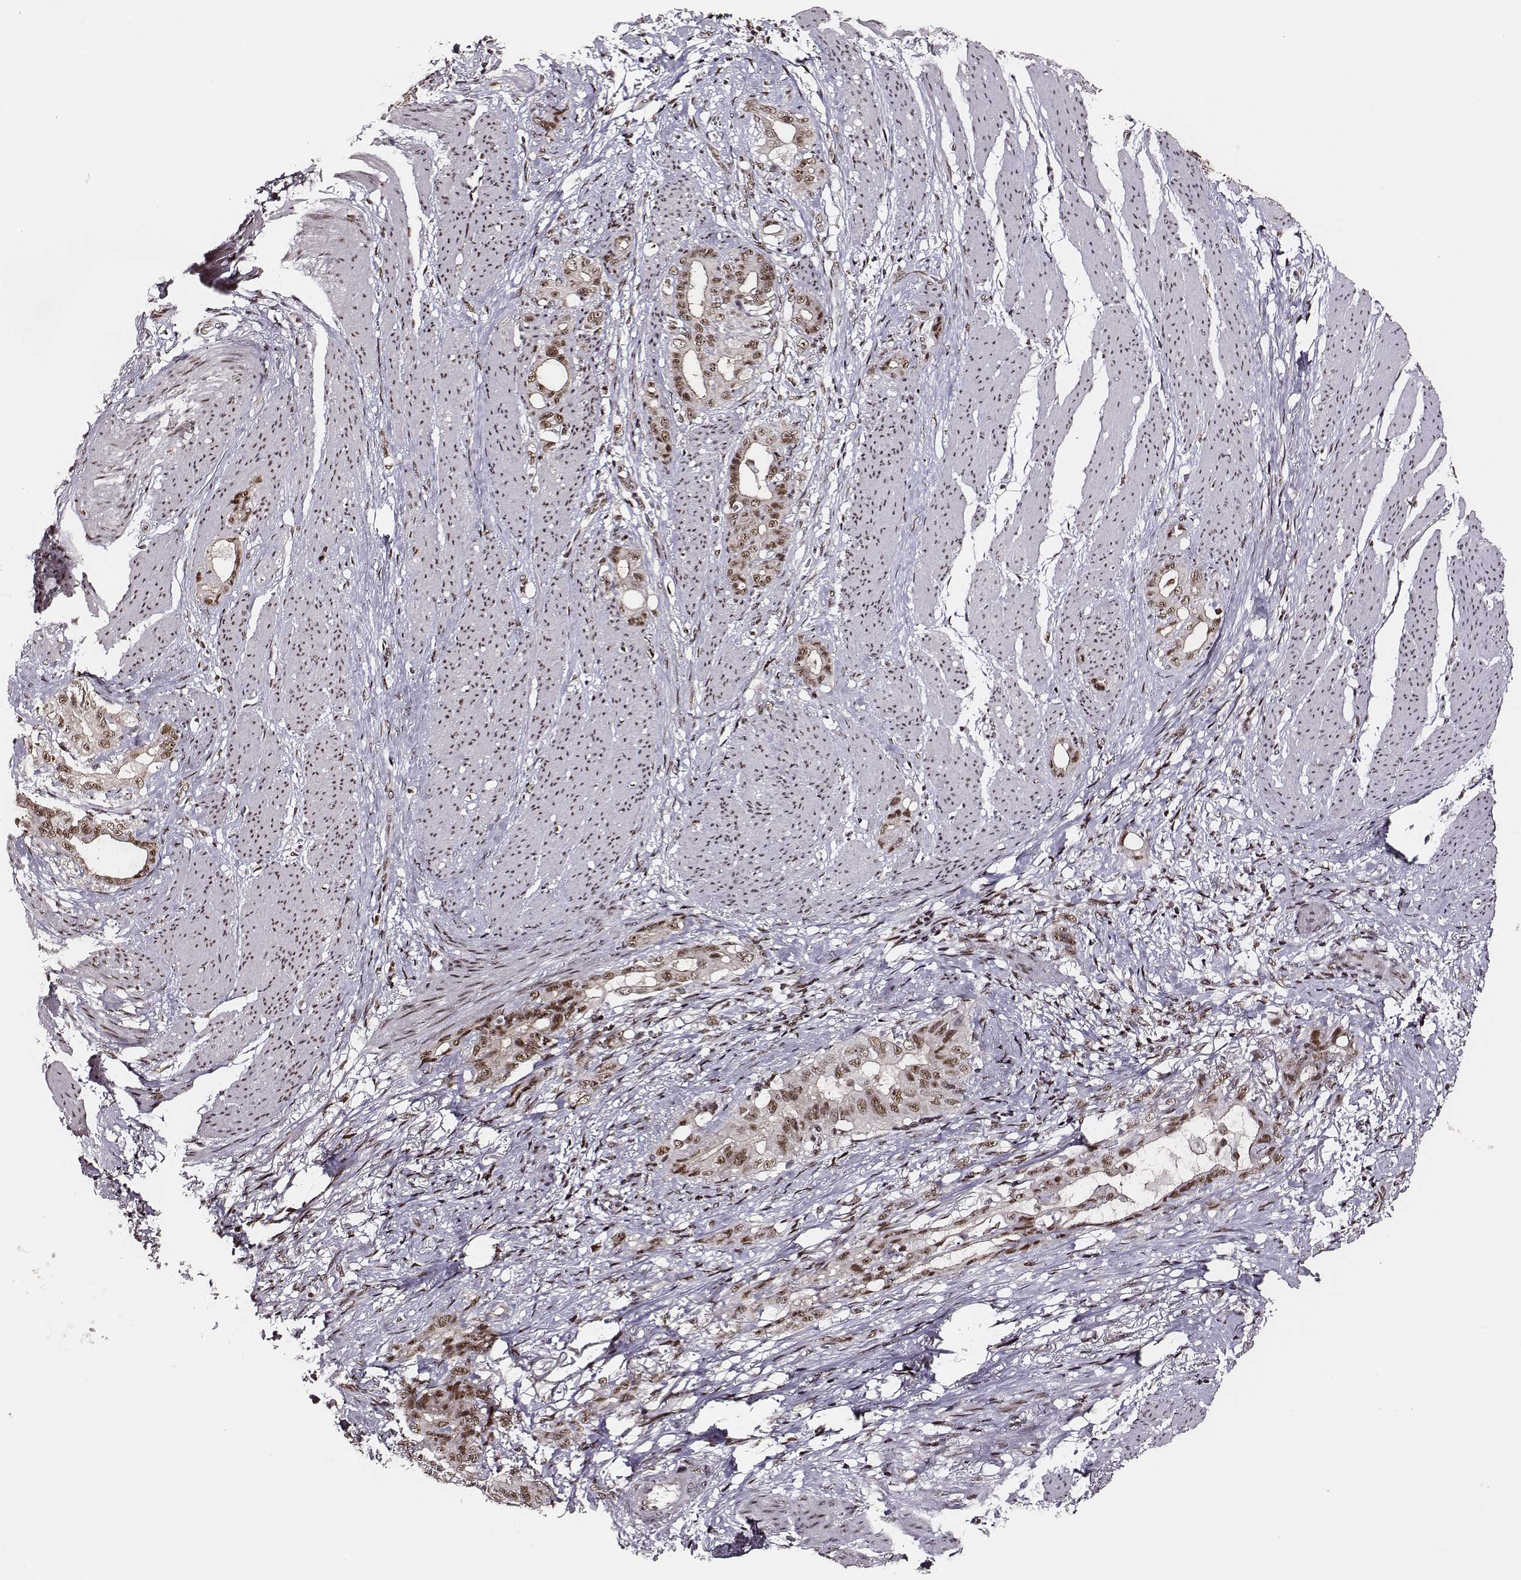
{"staining": {"intensity": "moderate", "quantity": ">75%", "location": "nuclear"}, "tissue": "stomach cancer", "cell_type": "Tumor cells", "image_type": "cancer", "snomed": [{"axis": "morphology", "description": "Normal tissue, NOS"}, {"axis": "morphology", "description": "Adenocarcinoma, NOS"}, {"axis": "topography", "description": "Esophagus"}, {"axis": "topography", "description": "Stomach, upper"}], "caption": "IHC staining of stomach adenocarcinoma, which displays medium levels of moderate nuclear positivity in approximately >75% of tumor cells indicating moderate nuclear protein positivity. The staining was performed using DAB (3,3'-diaminobenzidine) (brown) for protein detection and nuclei were counterstained in hematoxylin (blue).", "gene": "PPARA", "patient": {"sex": "male", "age": 62}}